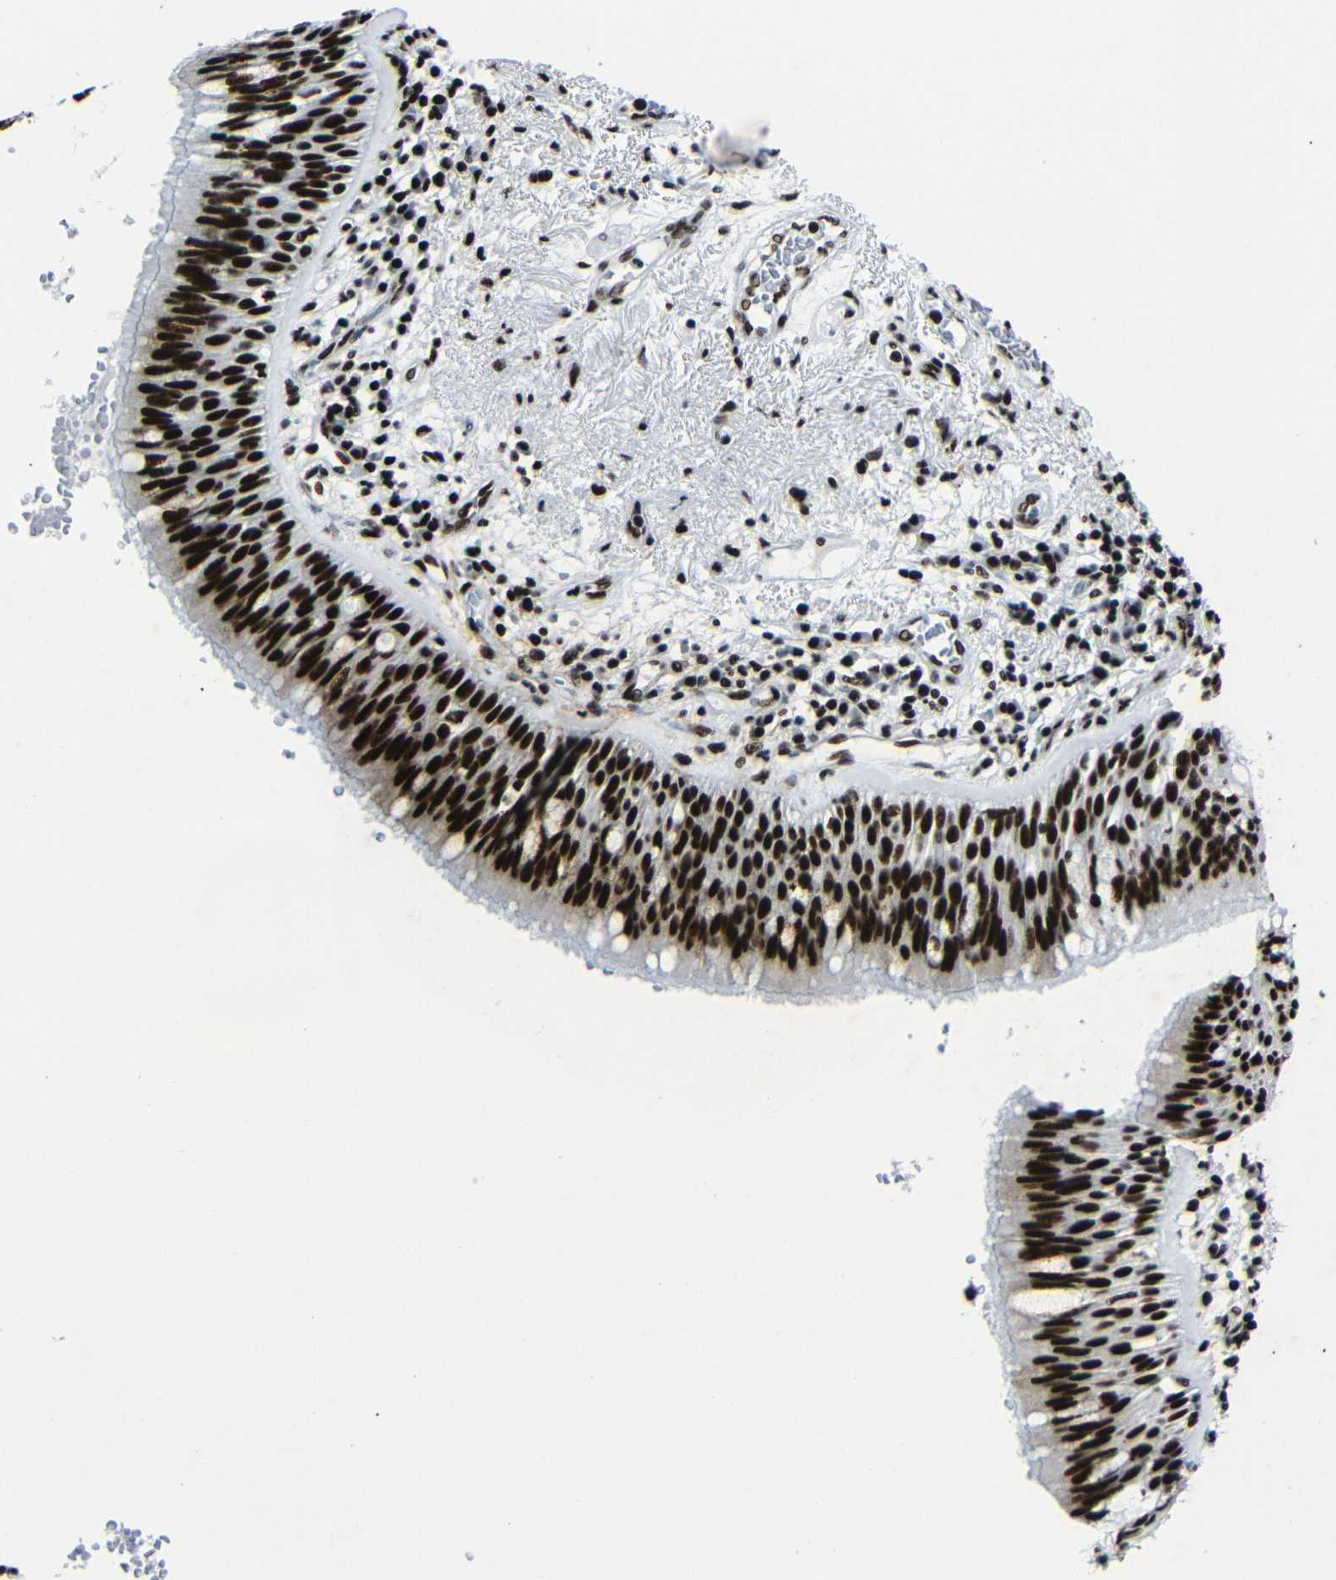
{"staining": {"intensity": "strong", "quantity": ">75%", "location": "nuclear"}, "tissue": "bronchus", "cell_type": "Respiratory epithelial cells", "image_type": "normal", "snomed": [{"axis": "morphology", "description": "Normal tissue, NOS"}, {"axis": "morphology", "description": "Adenocarcinoma, NOS"}, {"axis": "morphology", "description": "Adenocarcinoma, metastatic, NOS"}, {"axis": "topography", "description": "Lymph node"}, {"axis": "topography", "description": "Bronchus"}, {"axis": "topography", "description": "Lung"}], "caption": "Brown immunohistochemical staining in benign human bronchus demonstrates strong nuclear positivity in about >75% of respiratory epithelial cells. Ihc stains the protein of interest in brown and the nuclei are stained blue.", "gene": "SRSF1", "patient": {"sex": "female", "age": 54}}